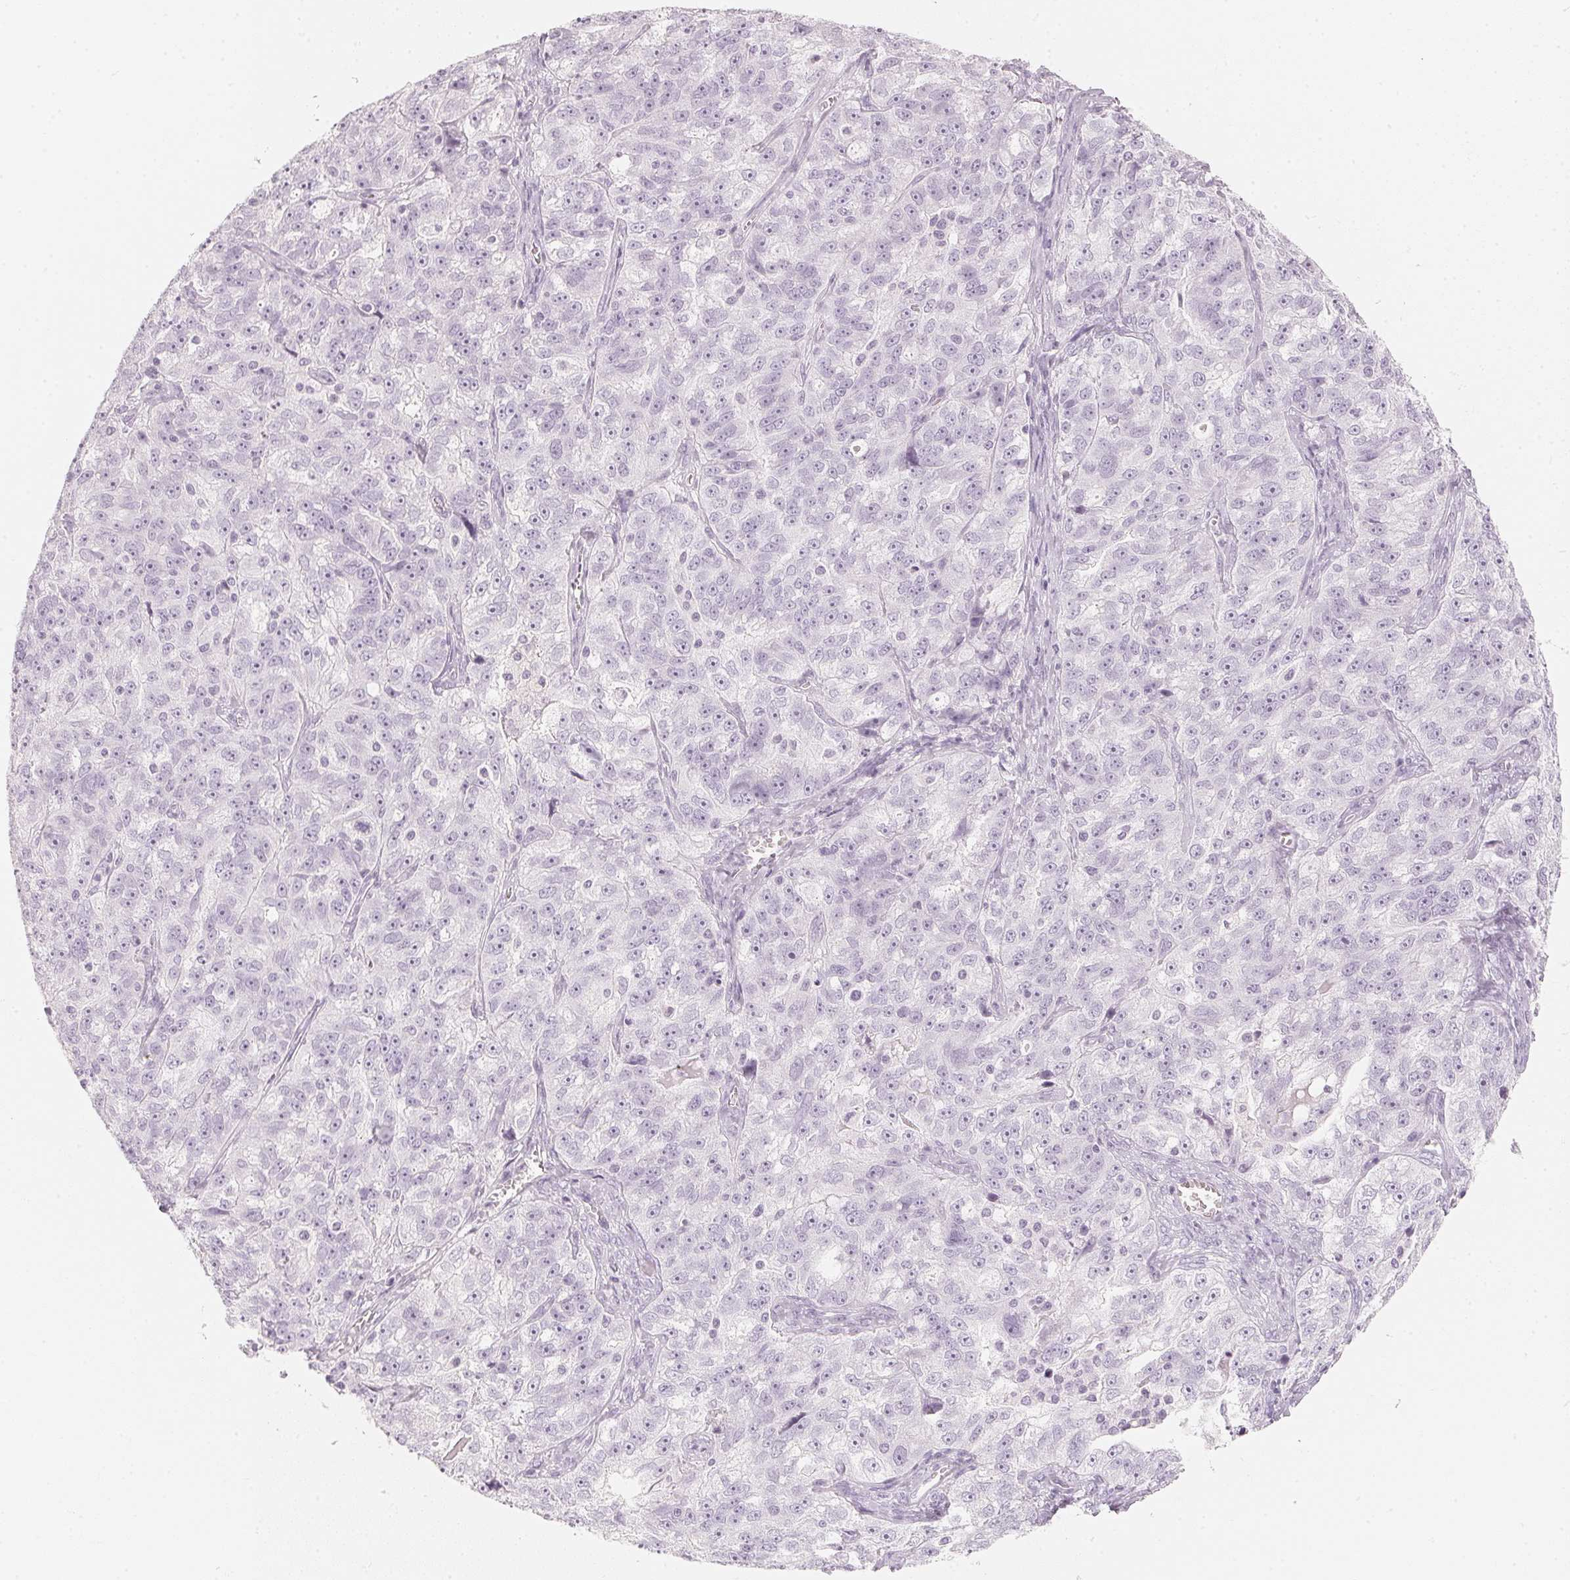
{"staining": {"intensity": "negative", "quantity": "none", "location": "none"}, "tissue": "ovarian cancer", "cell_type": "Tumor cells", "image_type": "cancer", "snomed": [{"axis": "morphology", "description": "Cystadenocarcinoma, serous, NOS"}, {"axis": "topography", "description": "Ovary"}], "caption": "DAB (3,3'-diaminobenzidine) immunohistochemical staining of ovarian cancer displays no significant expression in tumor cells.", "gene": "SLC22A8", "patient": {"sex": "female", "age": 51}}